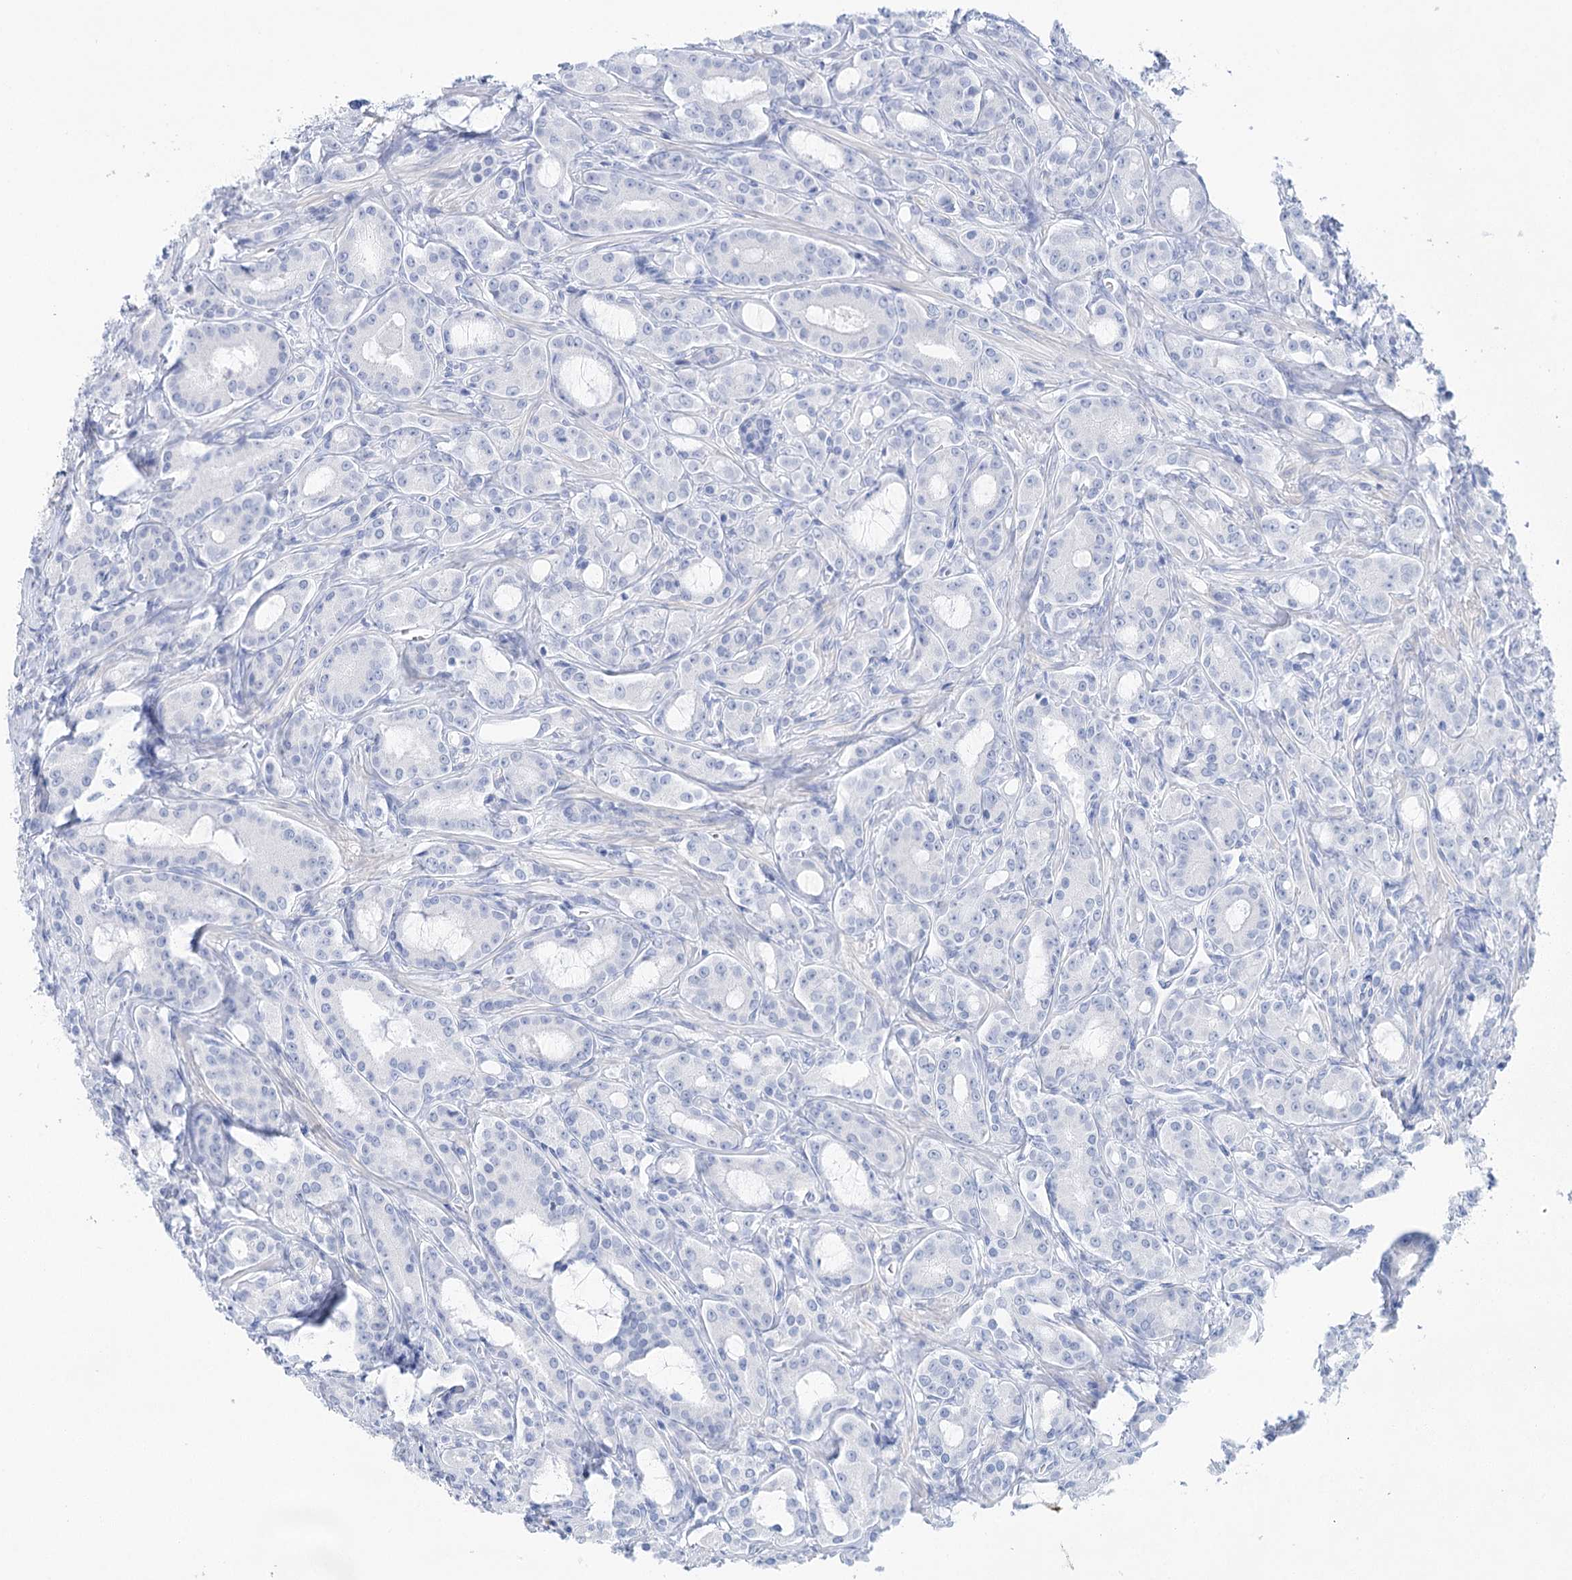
{"staining": {"intensity": "negative", "quantity": "none", "location": "none"}, "tissue": "prostate cancer", "cell_type": "Tumor cells", "image_type": "cancer", "snomed": [{"axis": "morphology", "description": "Adenocarcinoma, High grade"}, {"axis": "topography", "description": "Prostate"}], "caption": "This is a micrograph of immunohistochemistry staining of prostate adenocarcinoma (high-grade), which shows no expression in tumor cells. (Stains: DAB immunohistochemistry with hematoxylin counter stain, Microscopy: brightfield microscopy at high magnification).", "gene": "LALBA", "patient": {"sex": "male", "age": 72}}